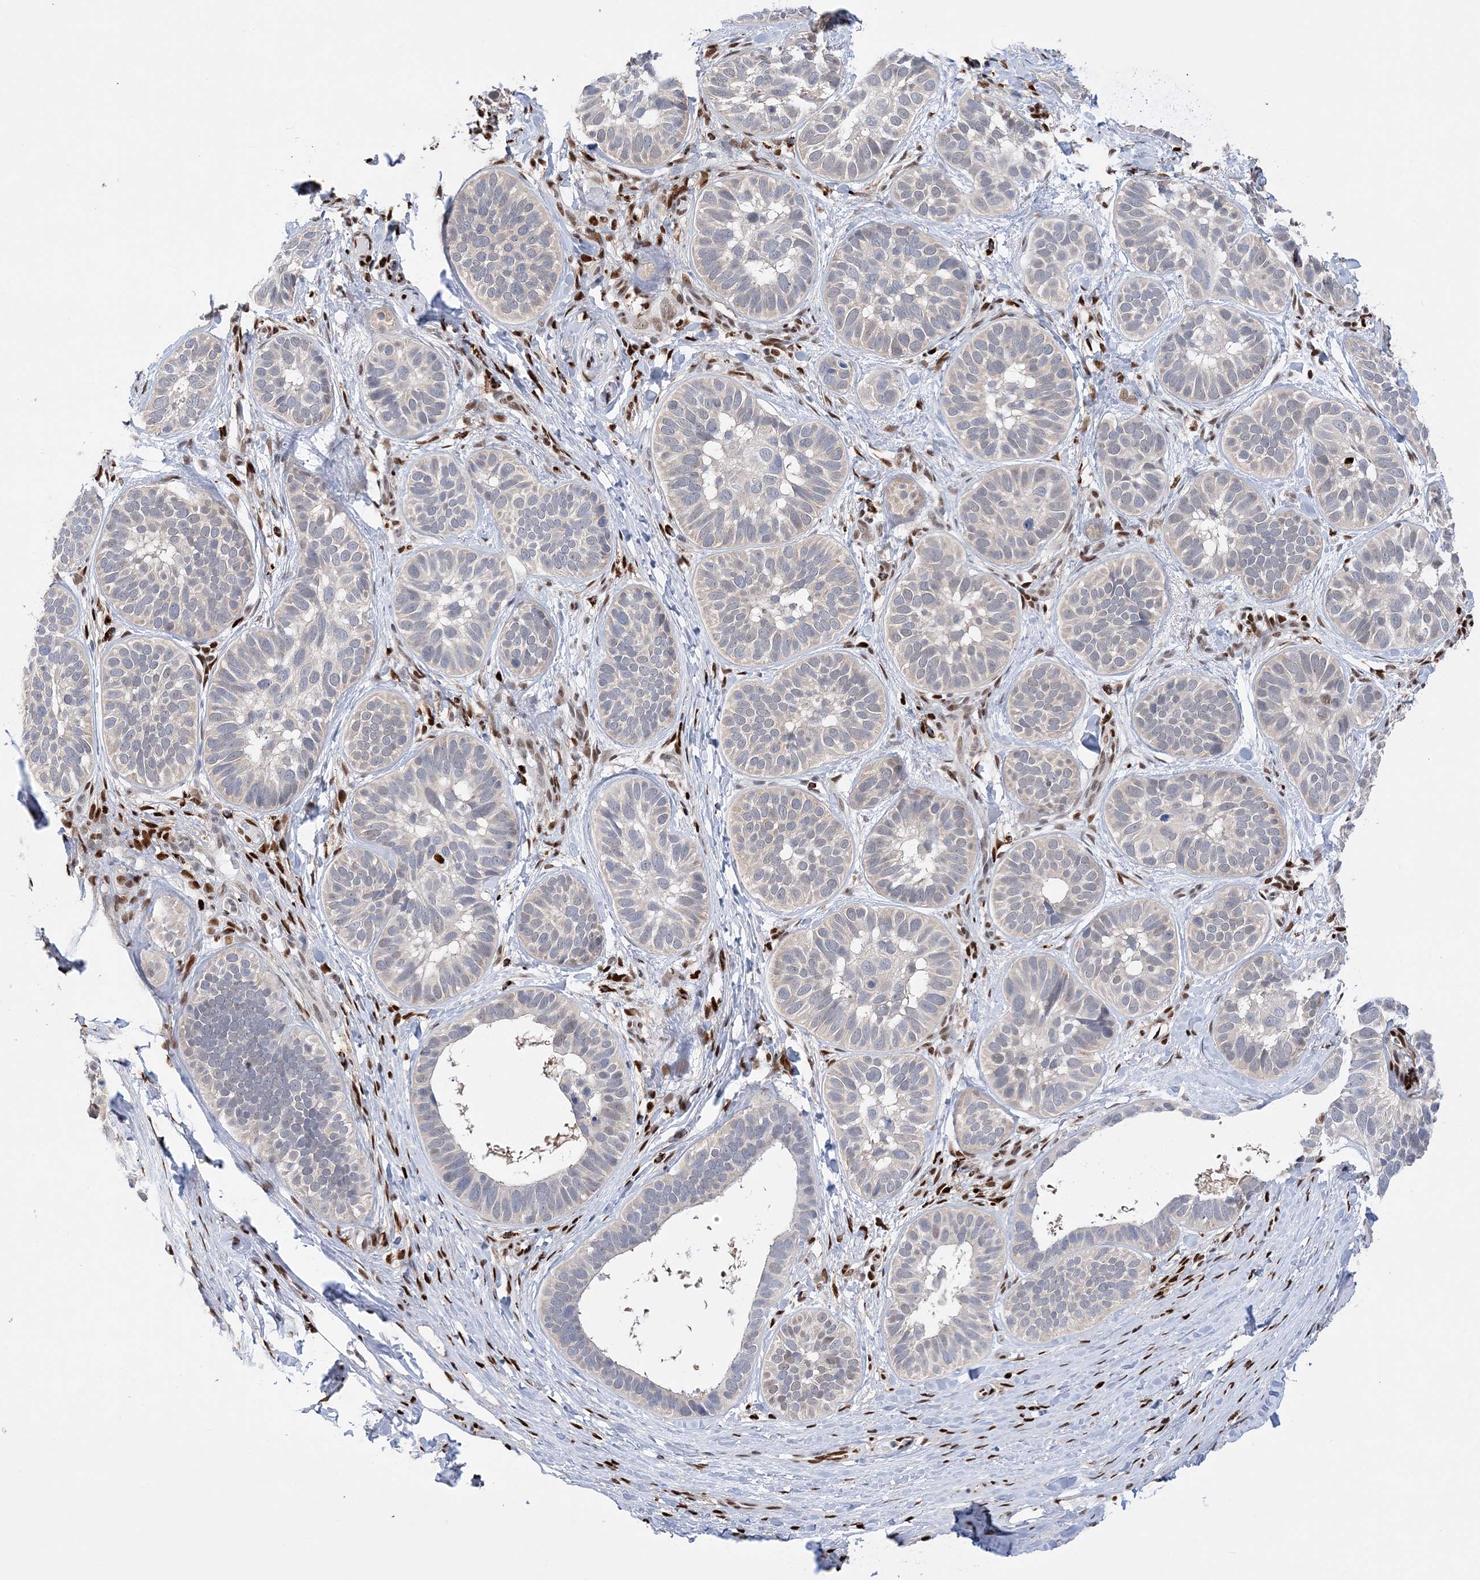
{"staining": {"intensity": "moderate", "quantity": "<25%", "location": "nuclear"}, "tissue": "skin cancer", "cell_type": "Tumor cells", "image_type": "cancer", "snomed": [{"axis": "morphology", "description": "Basal cell carcinoma"}, {"axis": "topography", "description": "Skin"}], "caption": "Immunohistochemical staining of basal cell carcinoma (skin) reveals low levels of moderate nuclear expression in approximately <25% of tumor cells.", "gene": "NIT2", "patient": {"sex": "male", "age": 62}}